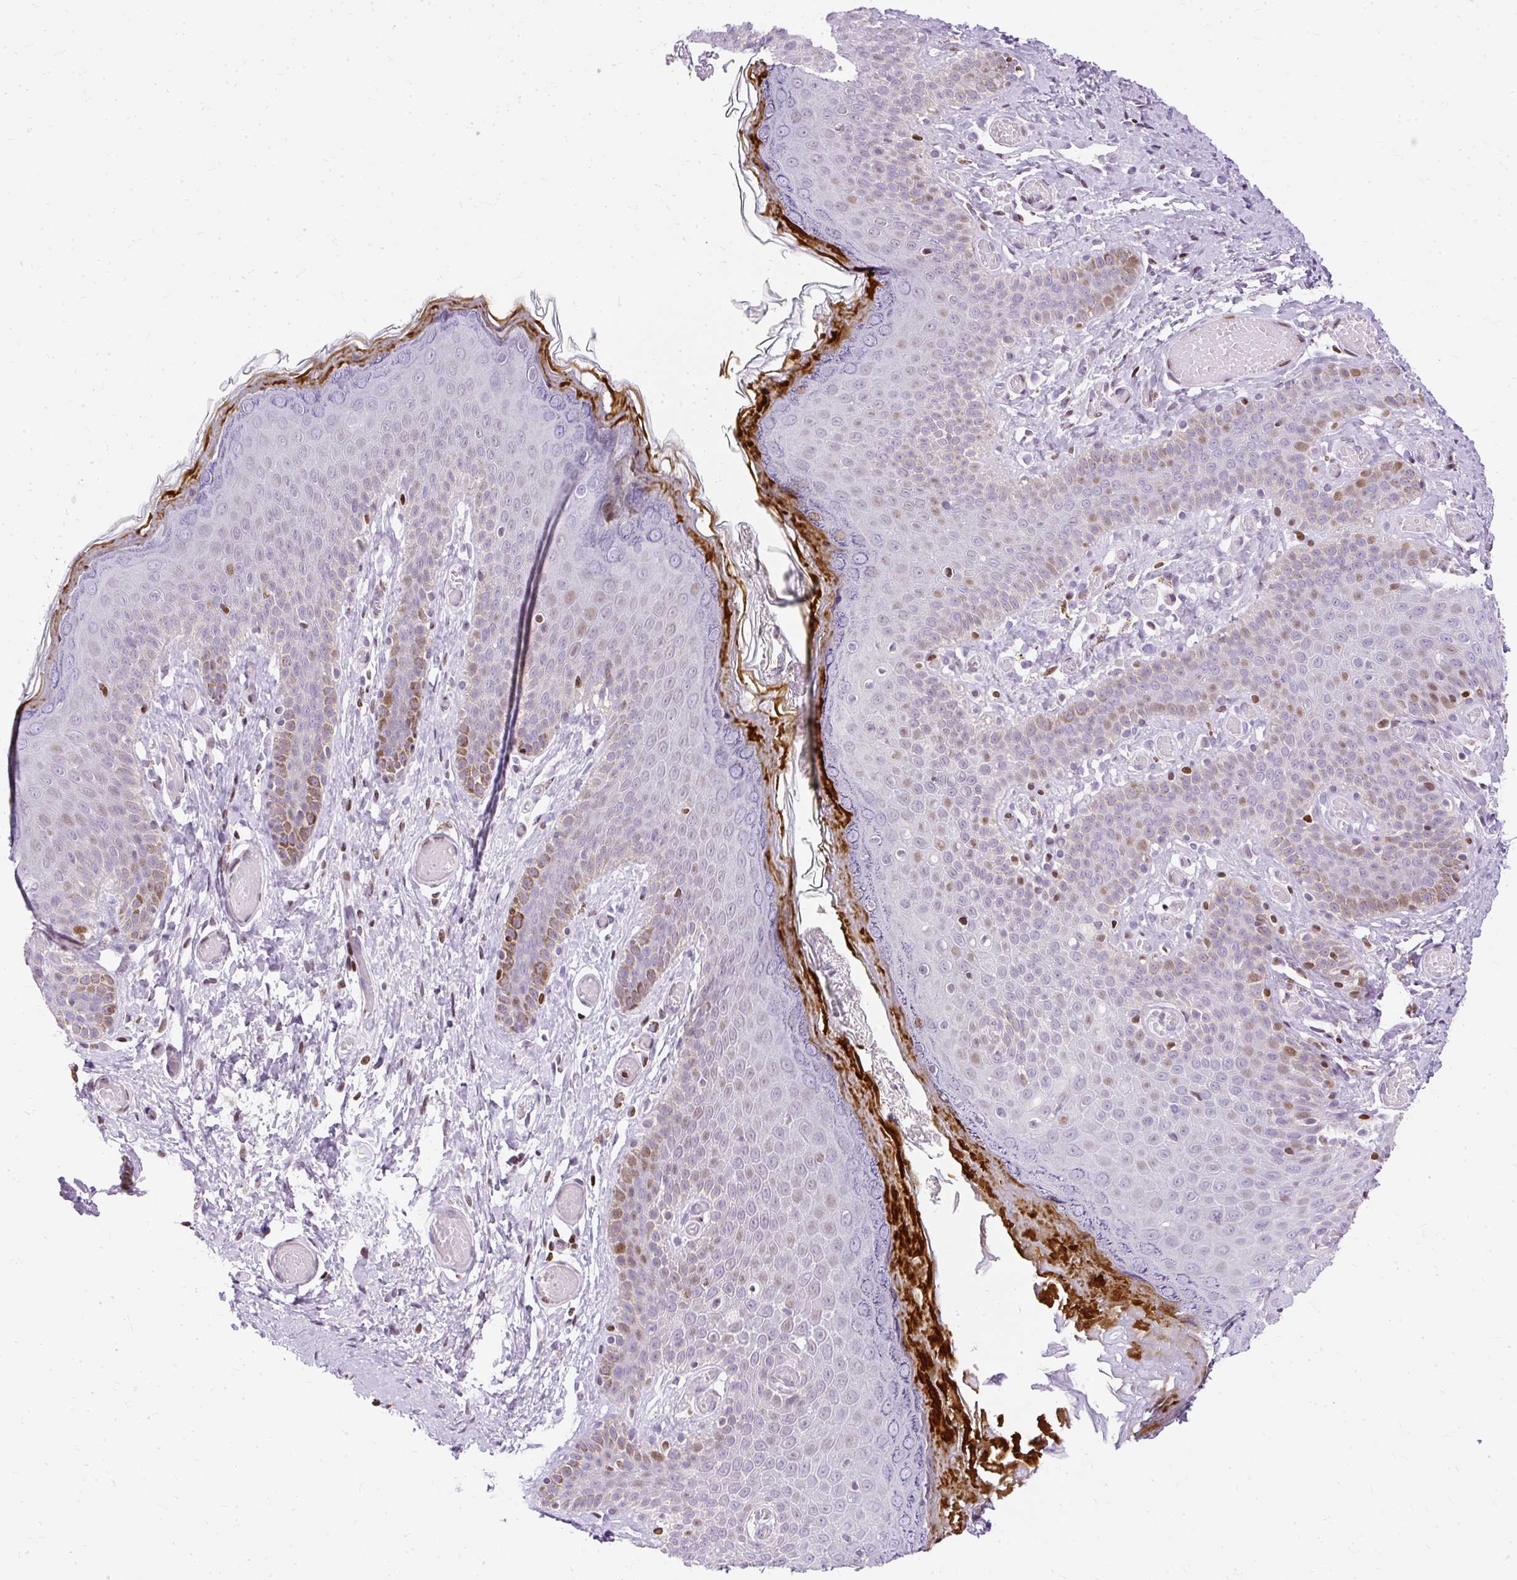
{"staining": {"intensity": "moderate", "quantity": "<25%", "location": "cytoplasmic/membranous,nuclear"}, "tissue": "skin", "cell_type": "Epidermal cells", "image_type": "normal", "snomed": [{"axis": "morphology", "description": "Normal tissue, NOS"}, {"axis": "topography", "description": "Anal"}], "caption": "Moderate cytoplasmic/membranous,nuclear expression is present in approximately <25% of epidermal cells in normal skin.", "gene": "TMEM177", "patient": {"sex": "female", "age": 40}}